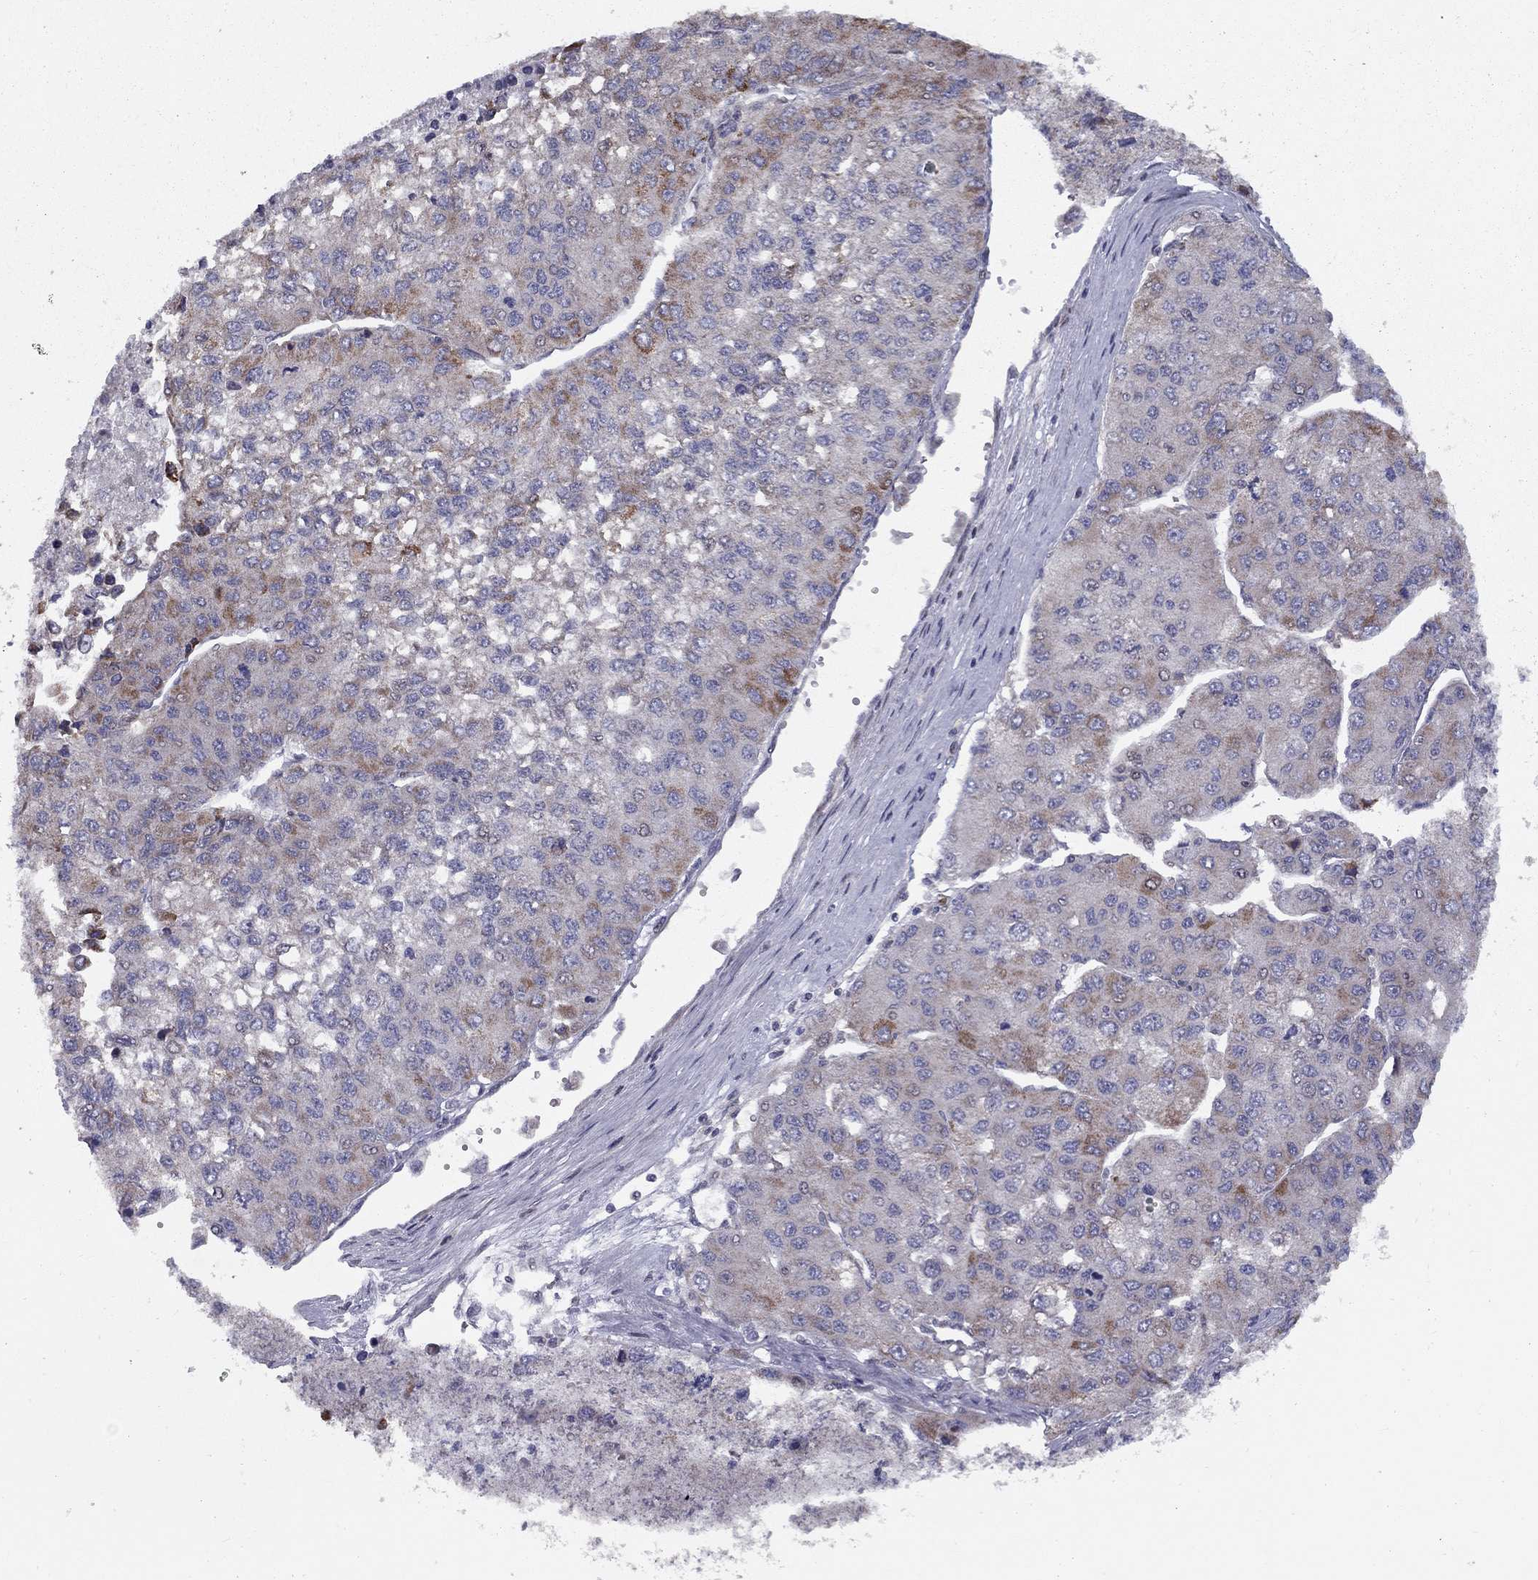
{"staining": {"intensity": "strong", "quantity": "<25%", "location": "cytoplasmic/membranous"}, "tissue": "liver cancer", "cell_type": "Tumor cells", "image_type": "cancer", "snomed": [{"axis": "morphology", "description": "Carcinoma, Hepatocellular, NOS"}, {"axis": "topography", "description": "Liver"}], "caption": "IHC photomicrograph of liver hepatocellular carcinoma stained for a protein (brown), which demonstrates medium levels of strong cytoplasmic/membranous expression in approximately <25% of tumor cells.", "gene": "DUSP7", "patient": {"sex": "female", "age": 66}}